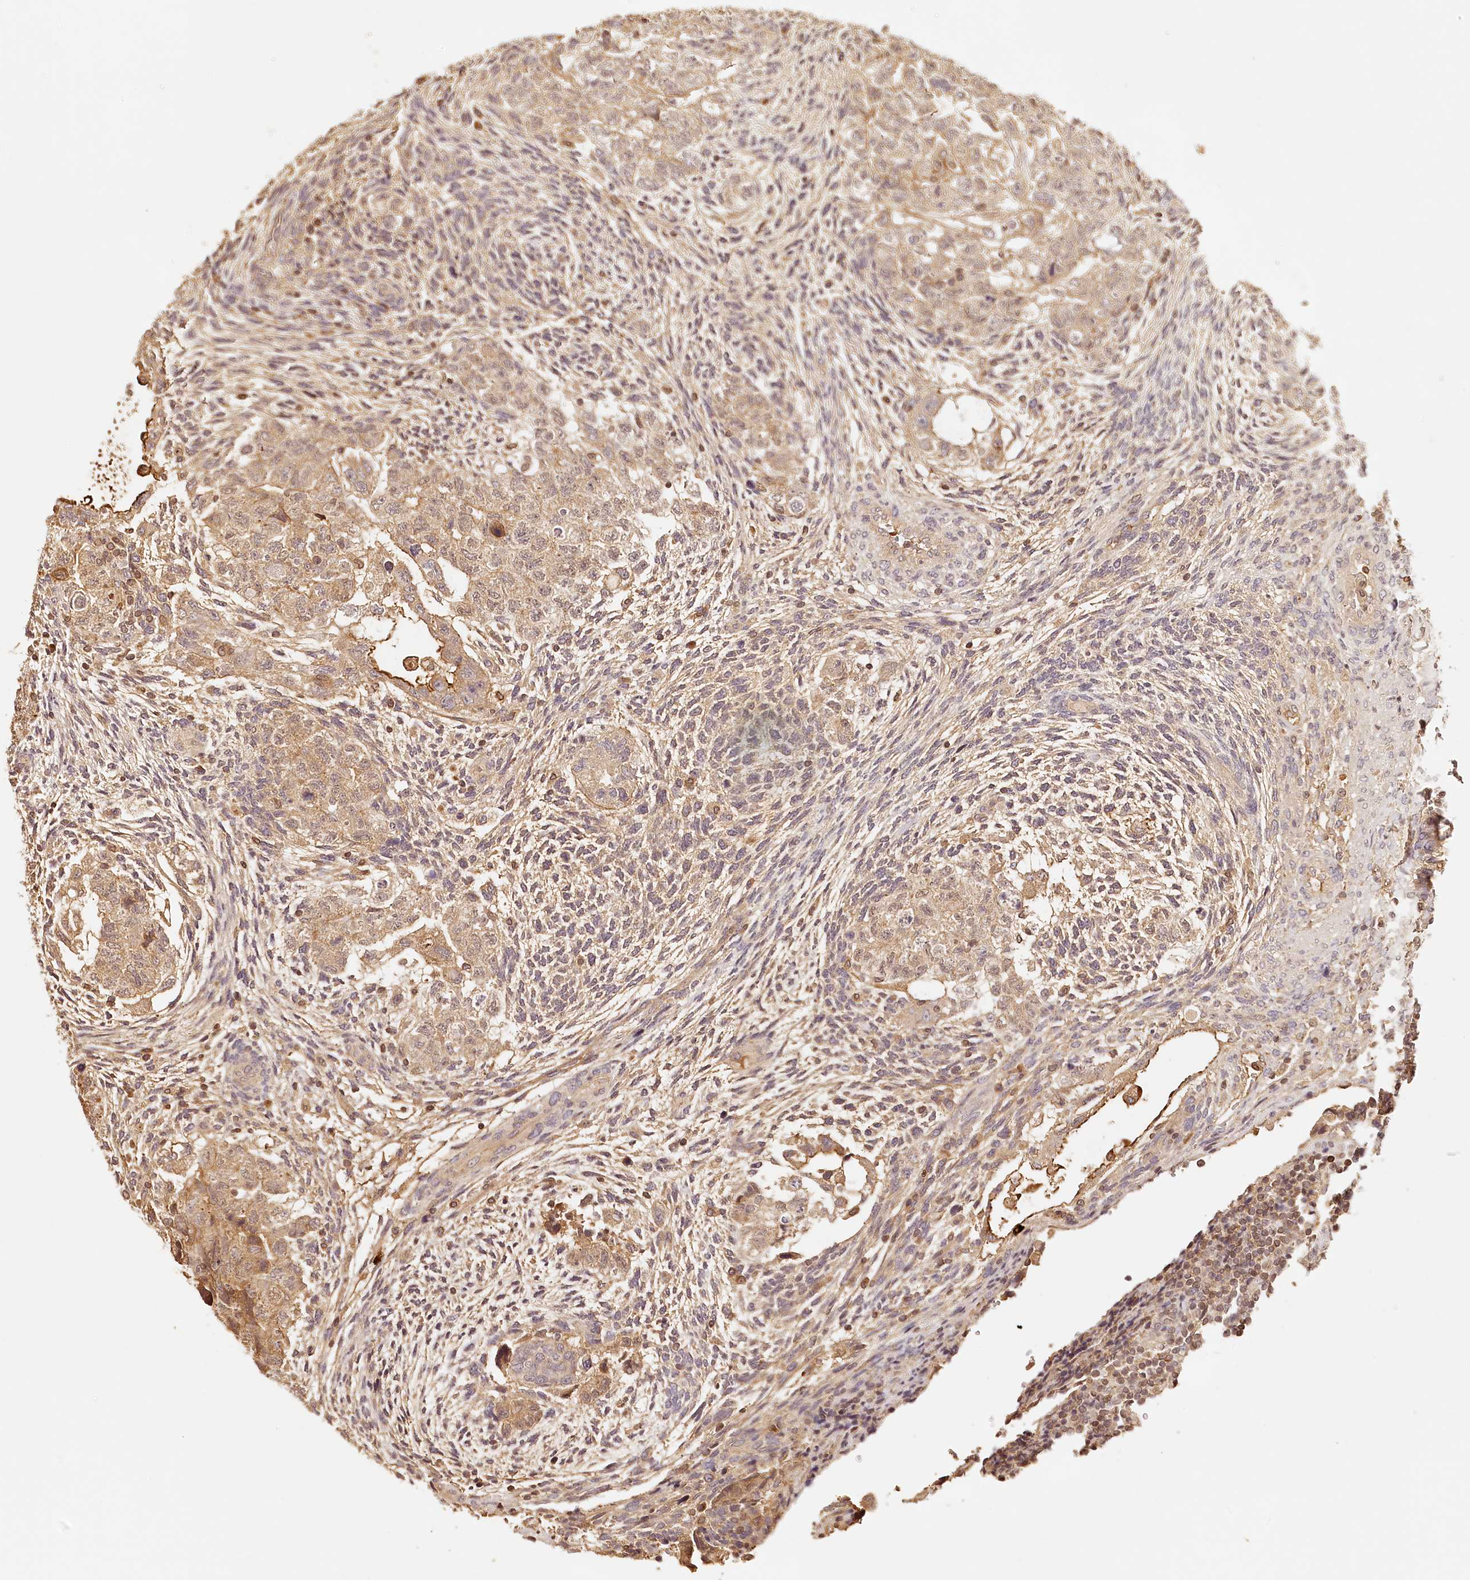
{"staining": {"intensity": "moderate", "quantity": ">75%", "location": "cytoplasmic/membranous"}, "tissue": "testis cancer", "cell_type": "Tumor cells", "image_type": "cancer", "snomed": [{"axis": "morphology", "description": "Normal tissue, NOS"}, {"axis": "morphology", "description": "Carcinoma, Embryonal, NOS"}, {"axis": "topography", "description": "Testis"}], "caption": "Embryonal carcinoma (testis) tissue shows moderate cytoplasmic/membranous positivity in about >75% of tumor cells, visualized by immunohistochemistry. The staining was performed using DAB to visualize the protein expression in brown, while the nuclei were stained in blue with hematoxylin (Magnification: 20x).", "gene": "SYNGR1", "patient": {"sex": "male", "age": 36}}